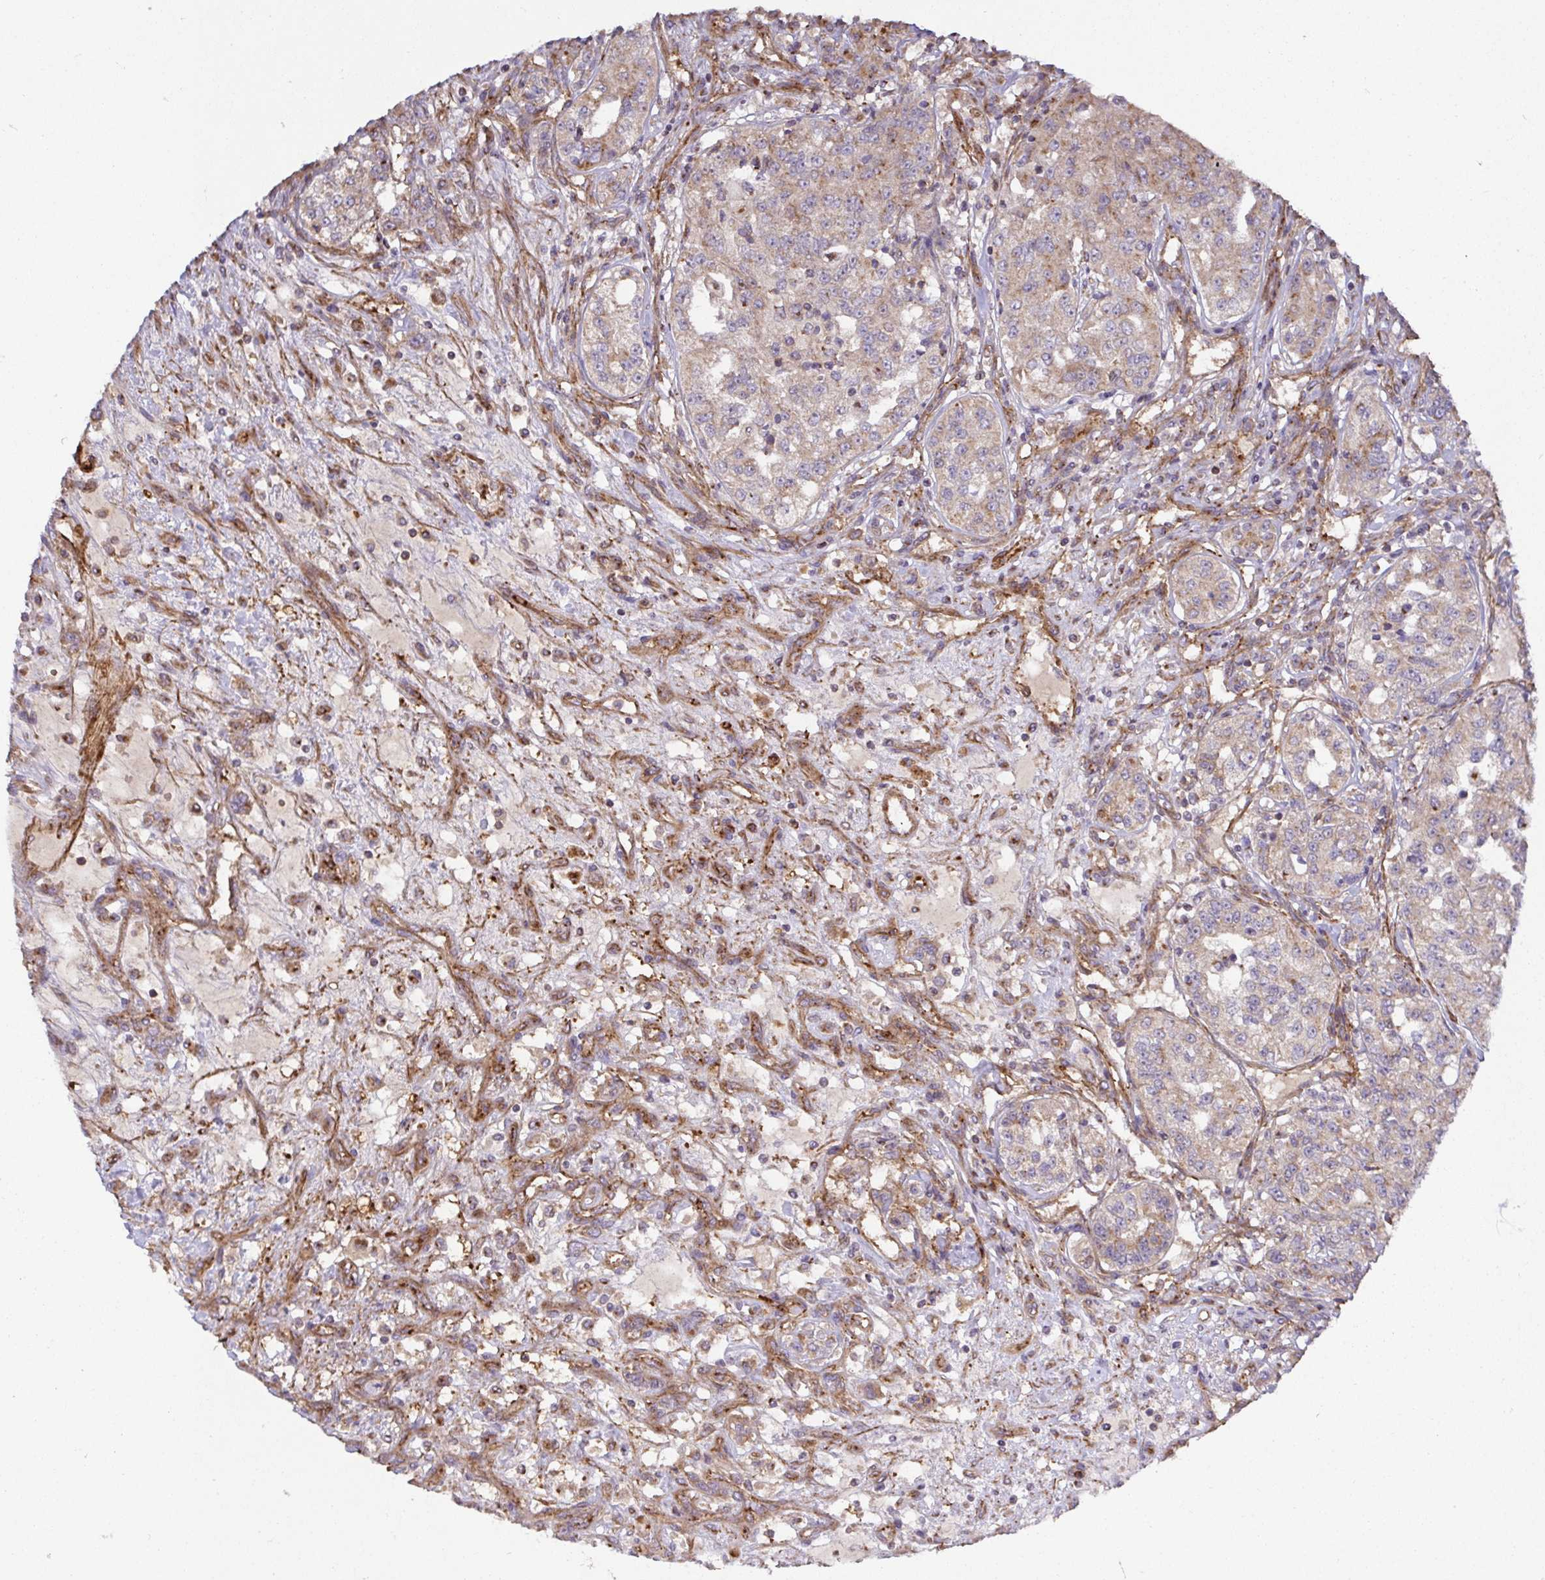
{"staining": {"intensity": "weak", "quantity": ">75%", "location": "cytoplasmic/membranous"}, "tissue": "renal cancer", "cell_type": "Tumor cells", "image_type": "cancer", "snomed": [{"axis": "morphology", "description": "Adenocarcinoma, NOS"}, {"axis": "topography", "description": "Kidney"}], "caption": "DAB (3,3'-diaminobenzidine) immunohistochemical staining of renal adenocarcinoma reveals weak cytoplasmic/membranous protein staining in approximately >75% of tumor cells. The staining was performed using DAB to visualize the protein expression in brown, while the nuclei were stained in blue with hematoxylin (Magnification: 20x).", "gene": "TM9SF4", "patient": {"sex": "female", "age": 63}}